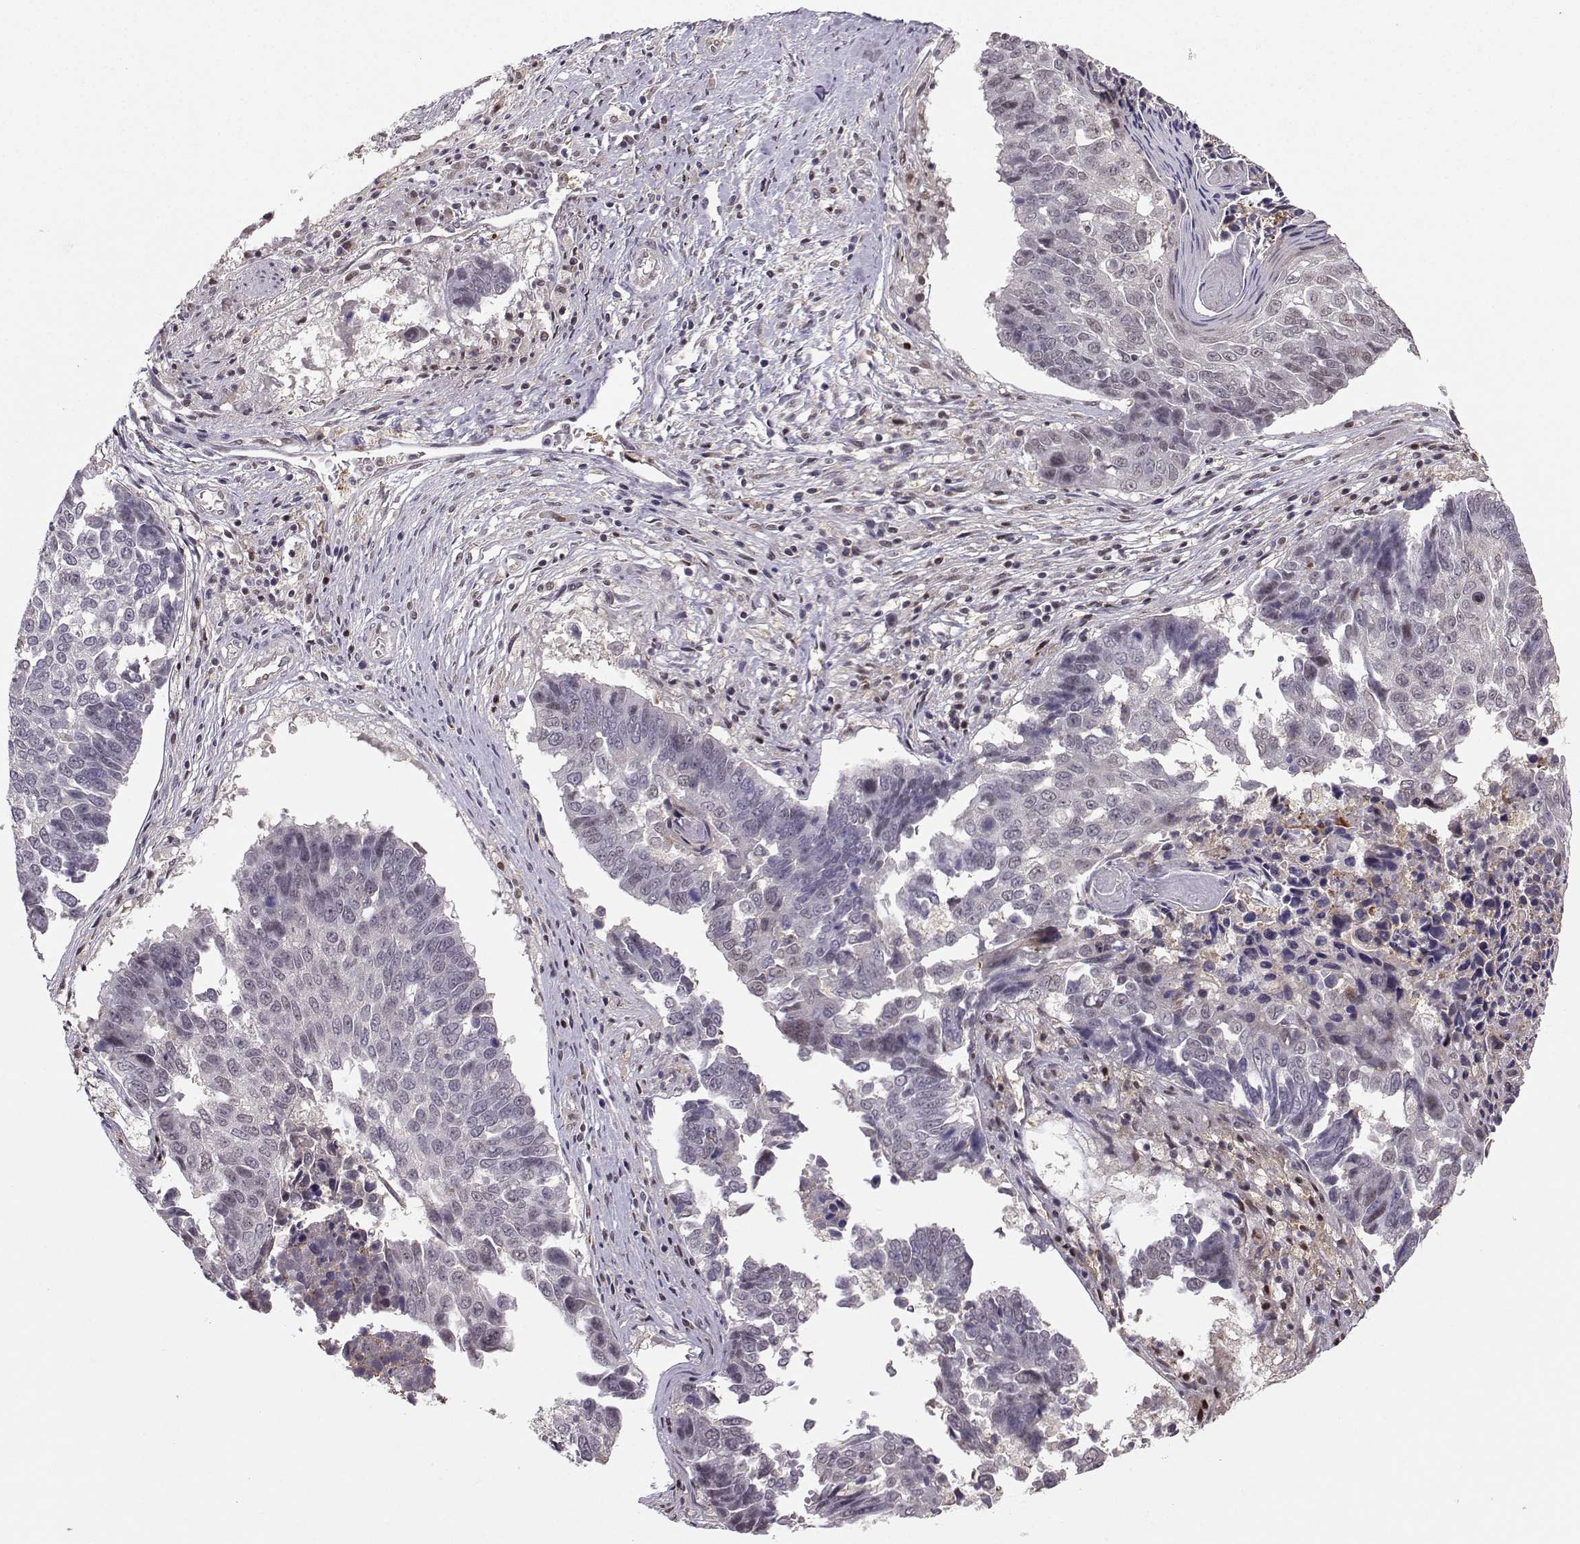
{"staining": {"intensity": "negative", "quantity": "none", "location": "none"}, "tissue": "lung cancer", "cell_type": "Tumor cells", "image_type": "cancer", "snomed": [{"axis": "morphology", "description": "Squamous cell carcinoma, NOS"}, {"axis": "topography", "description": "Lung"}], "caption": "Tumor cells show no significant positivity in lung squamous cell carcinoma. The staining is performed using DAB brown chromogen with nuclei counter-stained in using hematoxylin.", "gene": "PKP2", "patient": {"sex": "male", "age": 73}}